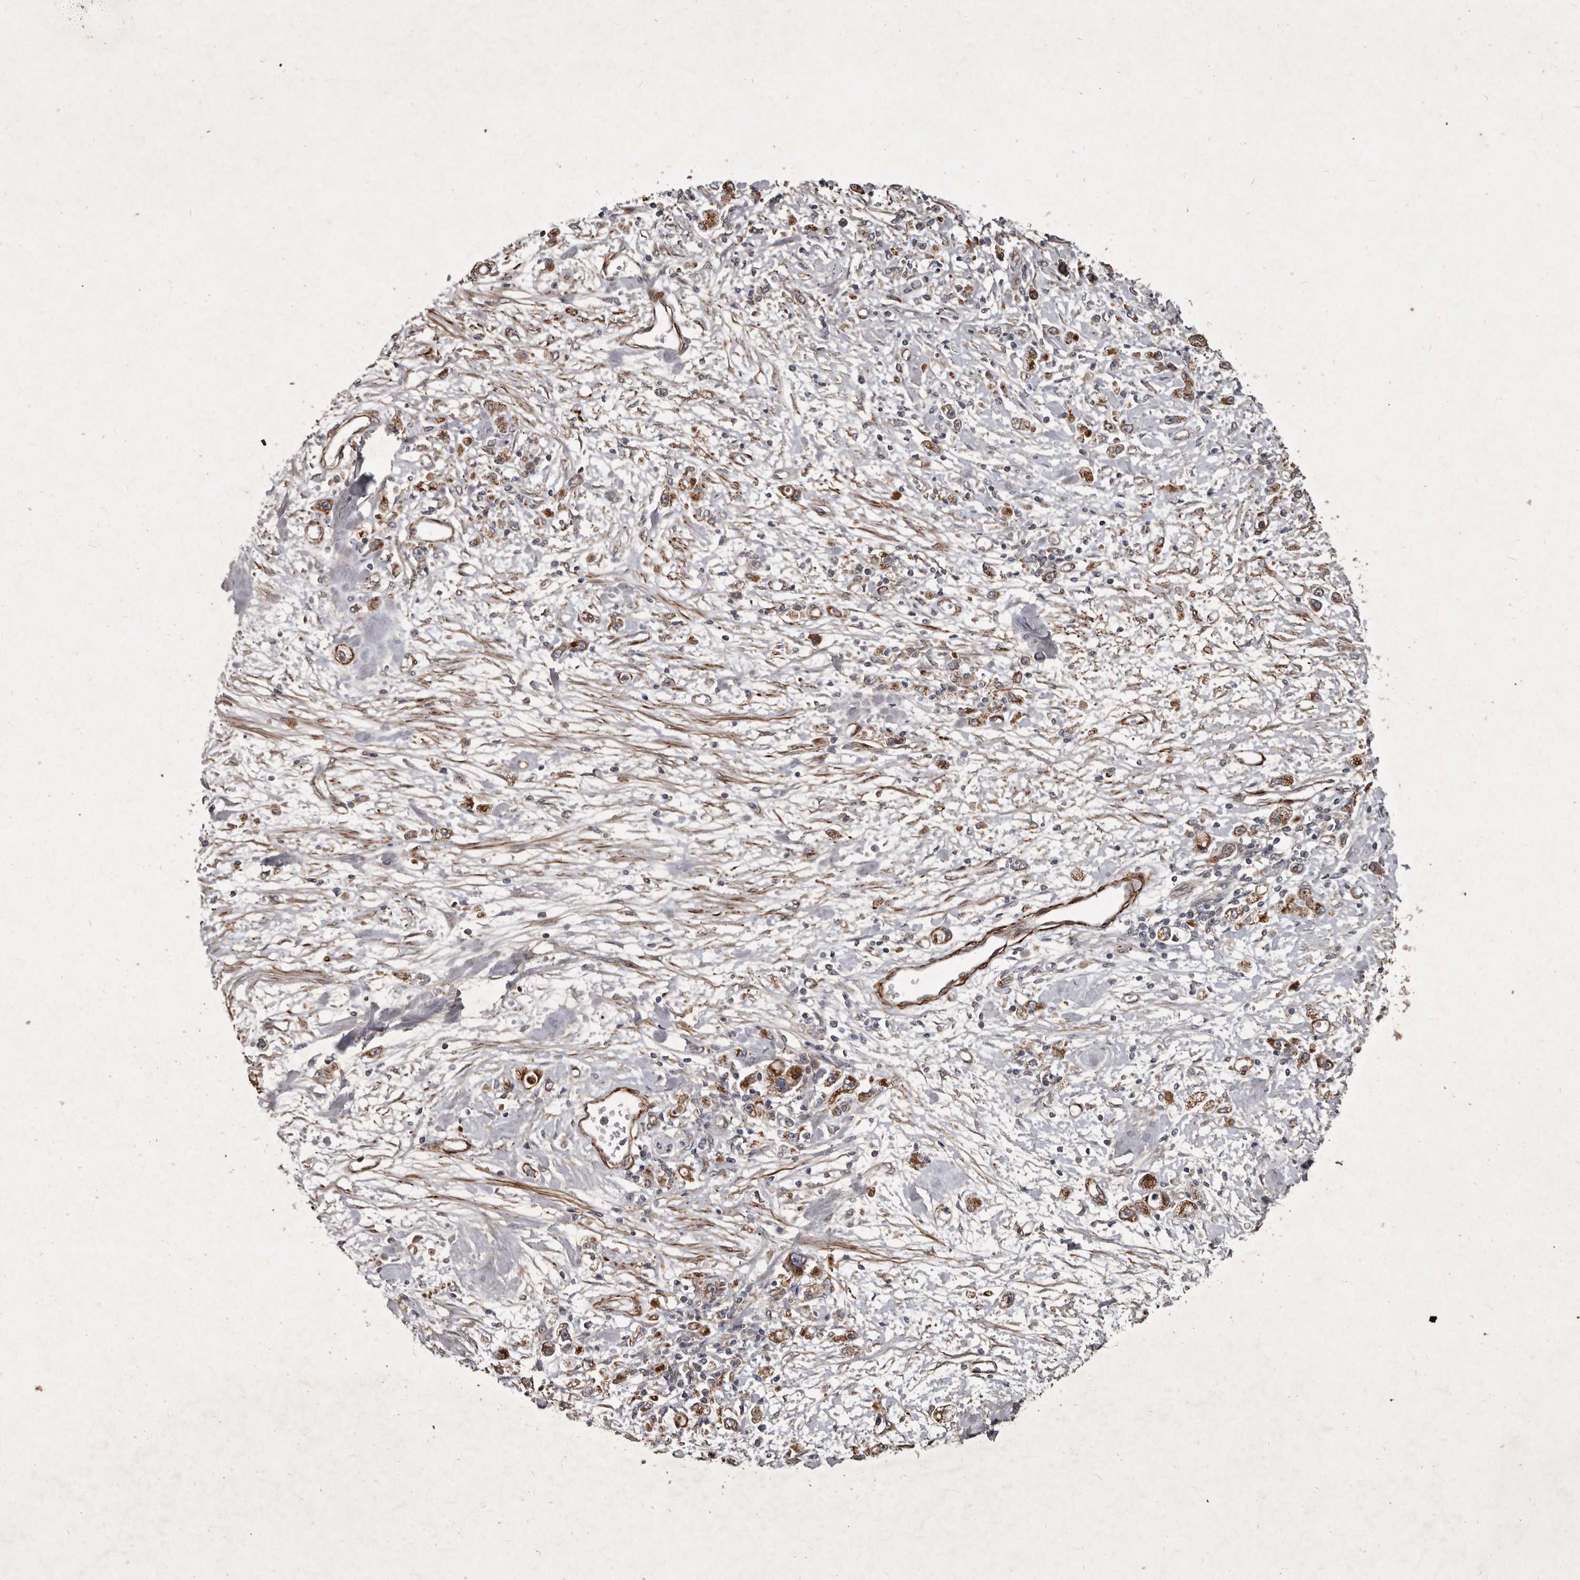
{"staining": {"intensity": "moderate", "quantity": "25%-75%", "location": "cytoplasmic/membranous"}, "tissue": "stomach cancer", "cell_type": "Tumor cells", "image_type": "cancer", "snomed": [{"axis": "morphology", "description": "Adenocarcinoma, NOS"}, {"axis": "topography", "description": "Stomach"}], "caption": "Stomach cancer (adenocarcinoma) tissue reveals moderate cytoplasmic/membranous staining in approximately 25%-75% of tumor cells", "gene": "MRPS15", "patient": {"sex": "female", "age": 59}}